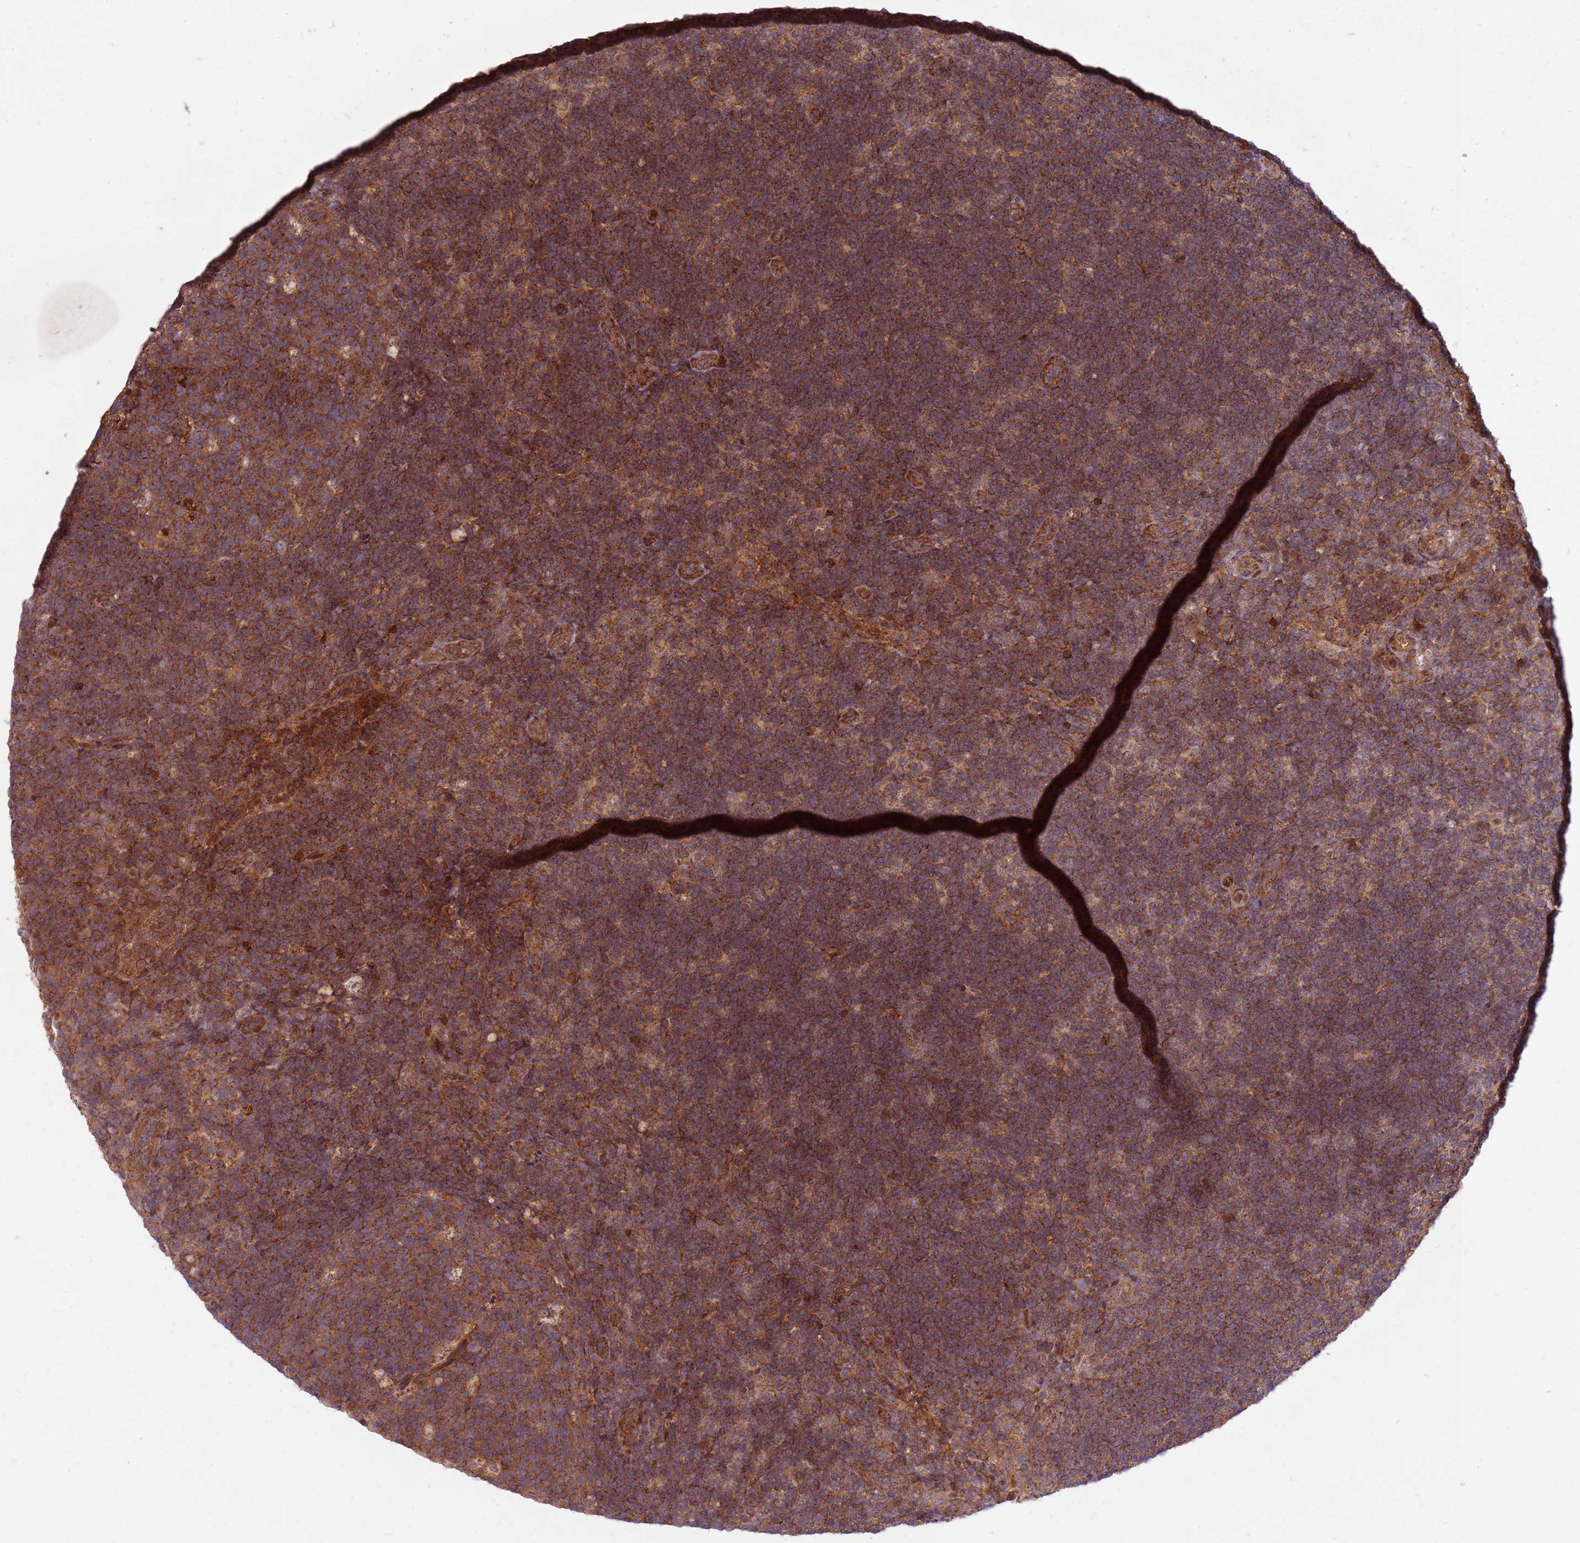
{"staining": {"intensity": "moderate", "quantity": ">75%", "location": "cytoplasmic/membranous"}, "tissue": "lymph node", "cell_type": "Germinal center cells", "image_type": "normal", "snomed": [{"axis": "morphology", "description": "Normal tissue, NOS"}, {"axis": "topography", "description": "Lymph node"}], "caption": "IHC image of benign human lymph node stained for a protein (brown), which reveals medium levels of moderate cytoplasmic/membranous positivity in approximately >75% of germinal center cells.", "gene": "CCDC159", "patient": {"sex": "female", "age": 31}}